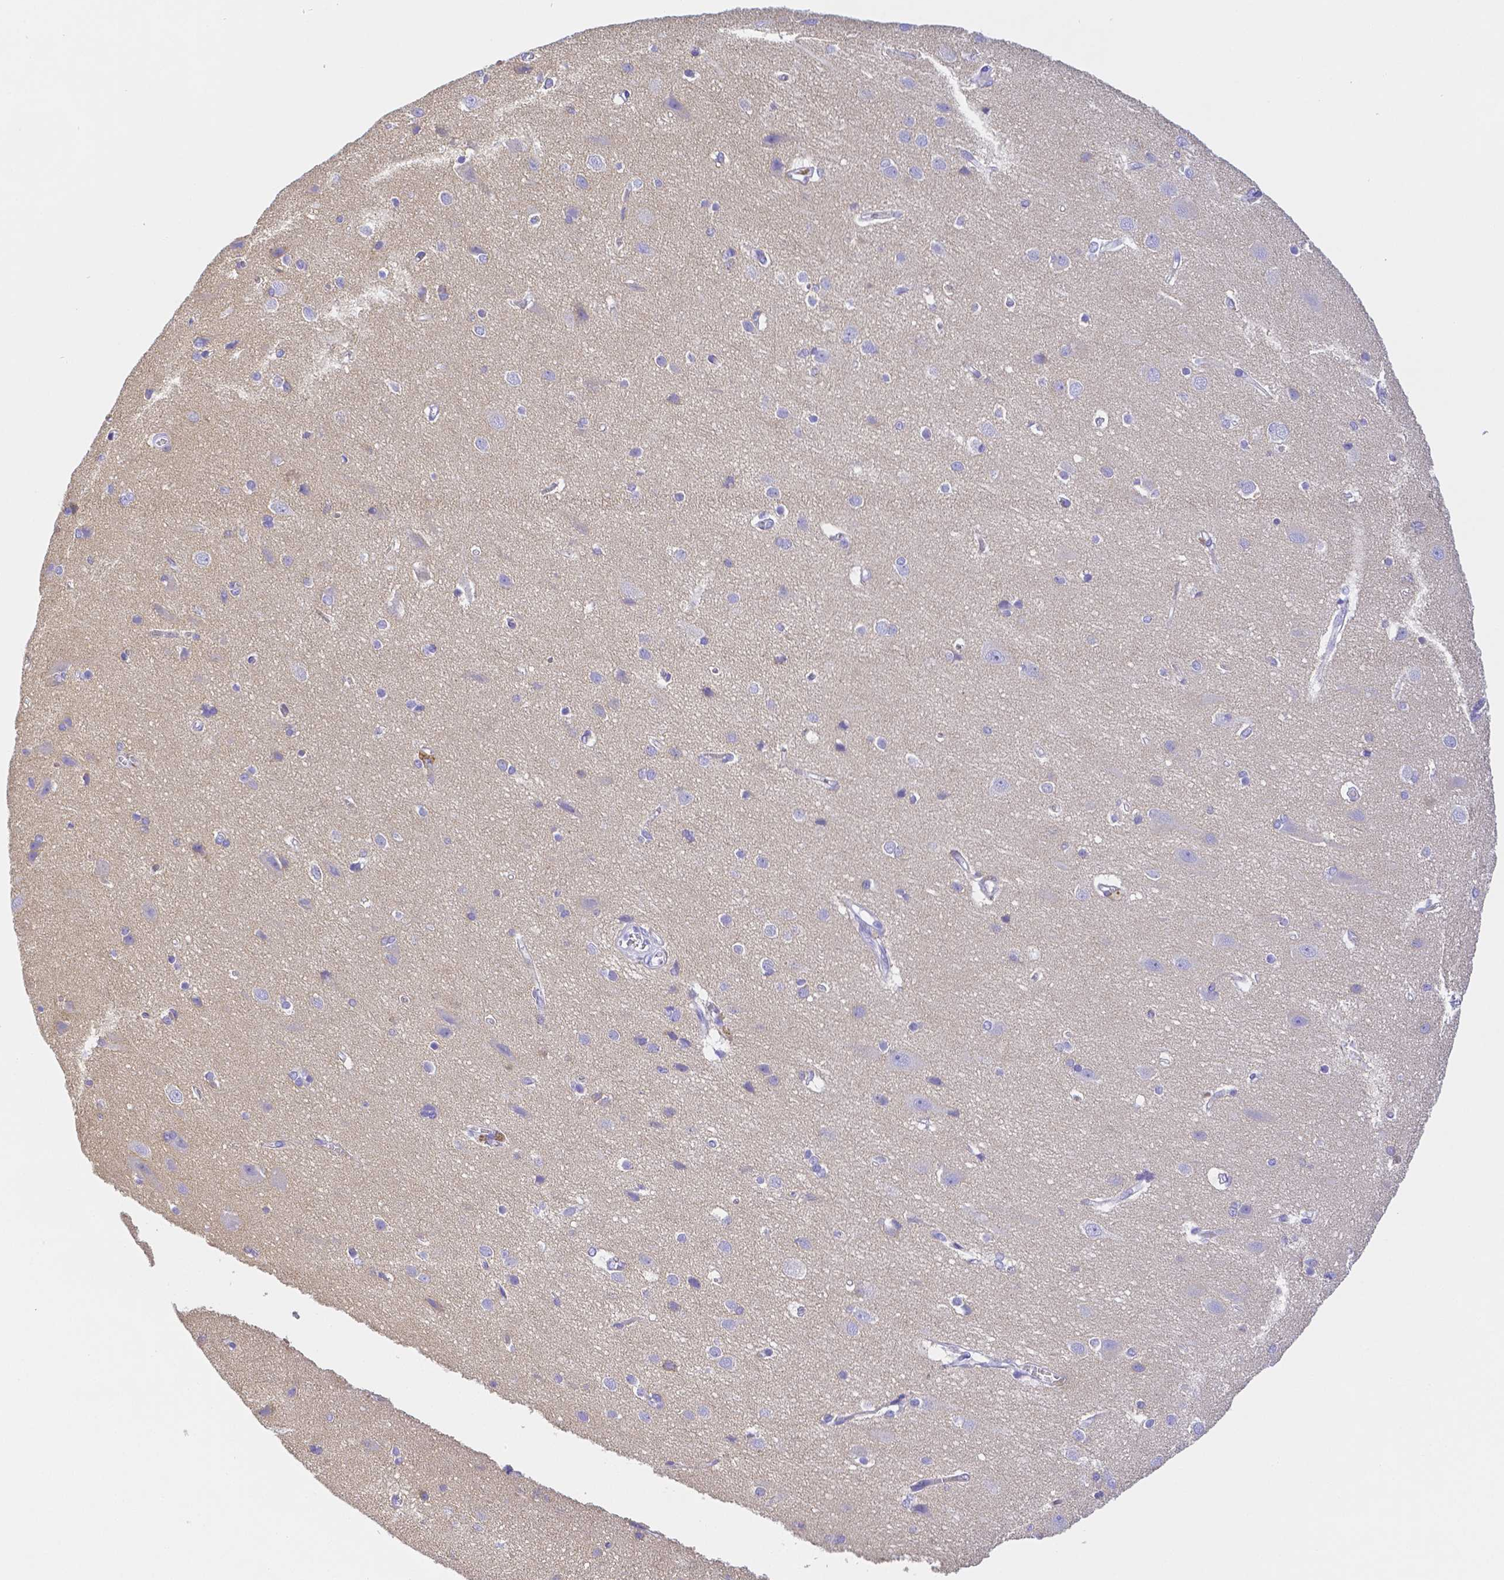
{"staining": {"intensity": "negative", "quantity": "none", "location": "none"}, "tissue": "cerebral cortex", "cell_type": "Endothelial cells", "image_type": "normal", "snomed": [{"axis": "morphology", "description": "Normal tissue, NOS"}, {"axis": "topography", "description": "Cerebral cortex"}], "caption": "There is no significant expression in endothelial cells of cerebral cortex. The staining is performed using DAB brown chromogen with nuclei counter-stained in using hematoxylin.", "gene": "ZG16B", "patient": {"sex": "male", "age": 37}}